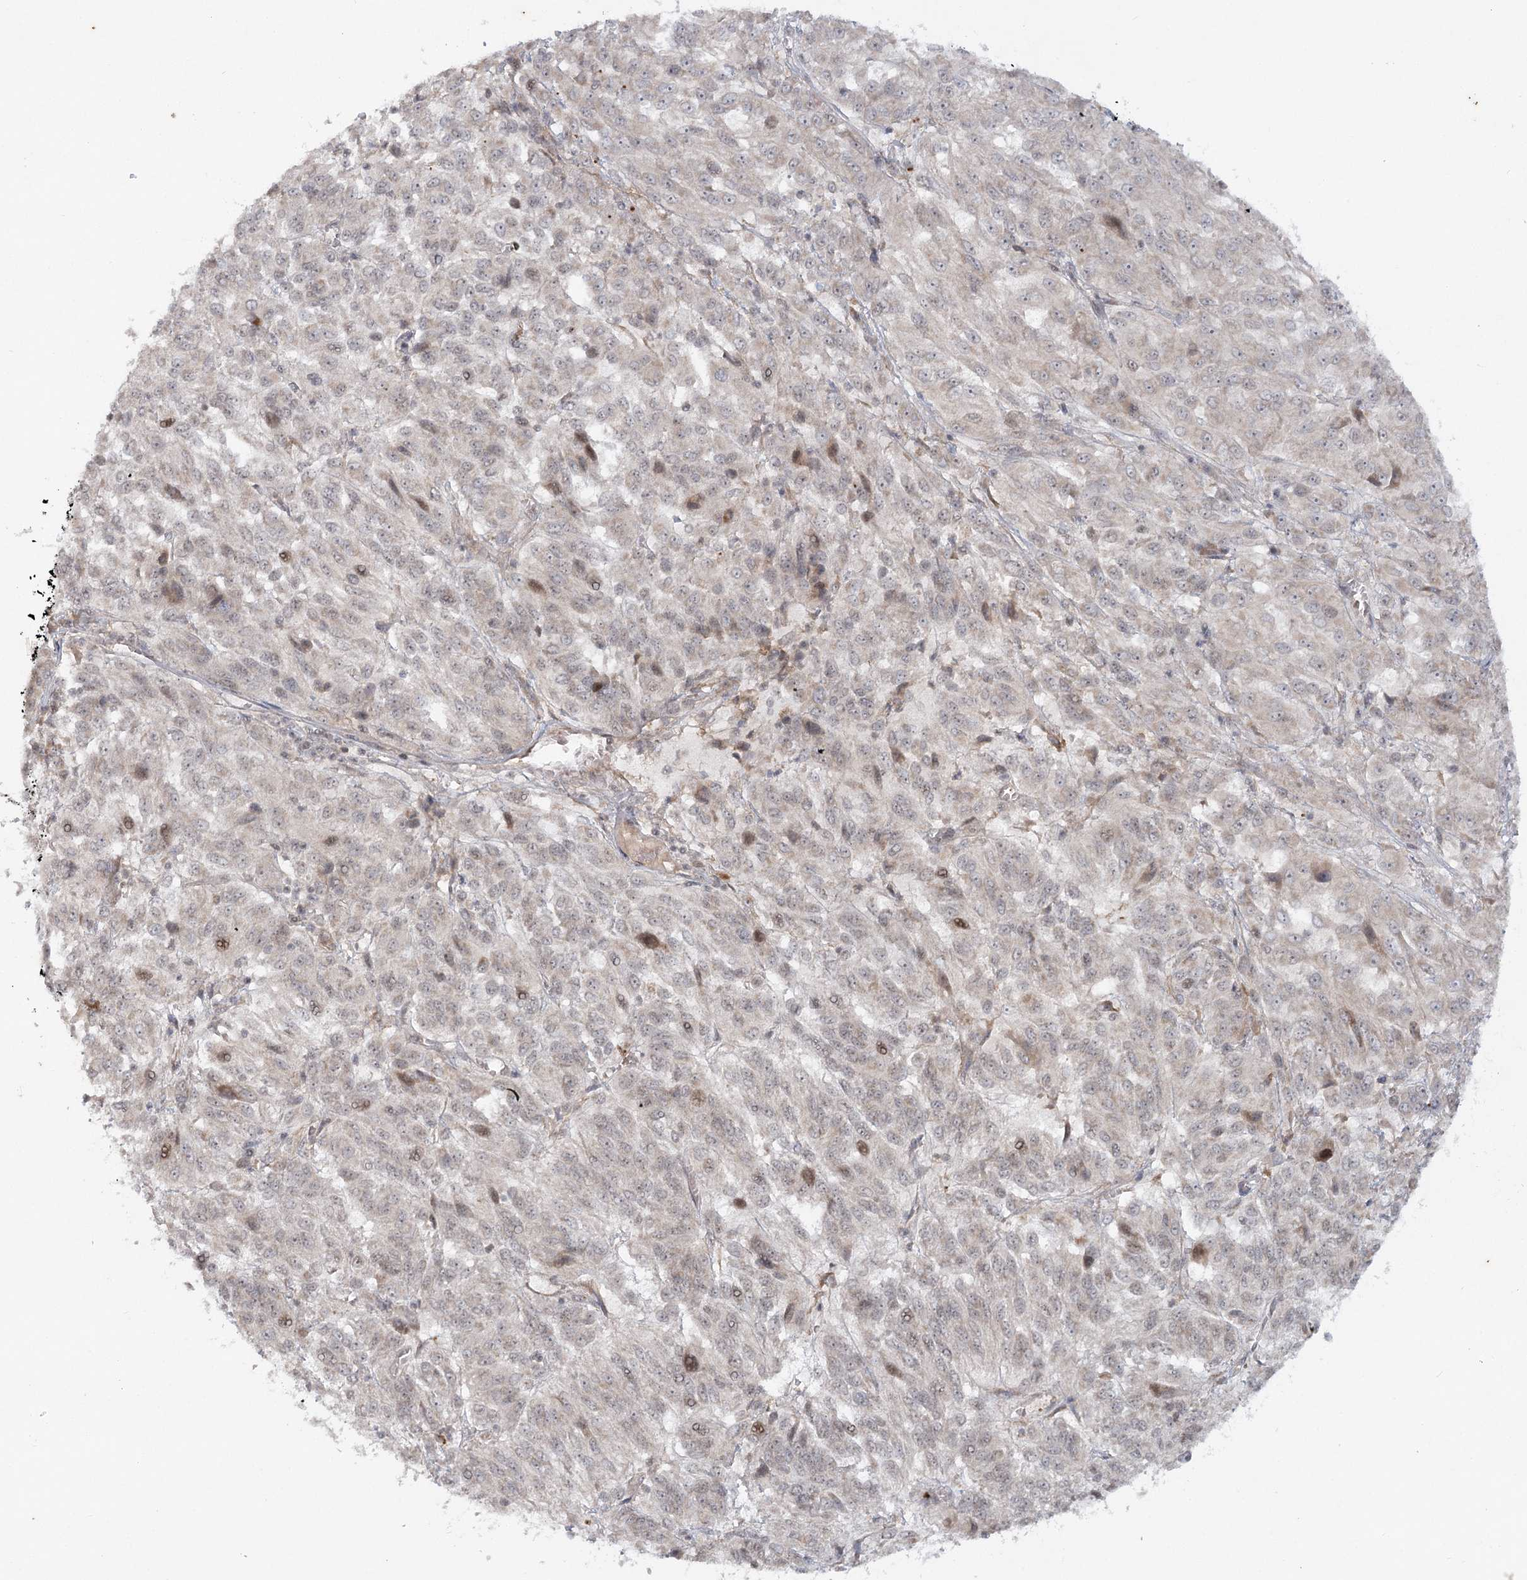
{"staining": {"intensity": "weak", "quantity": "<25%", "location": "nuclear"}, "tissue": "melanoma", "cell_type": "Tumor cells", "image_type": "cancer", "snomed": [{"axis": "morphology", "description": "Malignant melanoma, Metastatic site"}, {"axis": "topography", "description": "Lung"}], "caption": "Melanoma was stained to show a protein in brown. There is no significant staining in tumor cells.", "gene": "SH2D3A", "patient": {"sex": "male", "age": 64}}